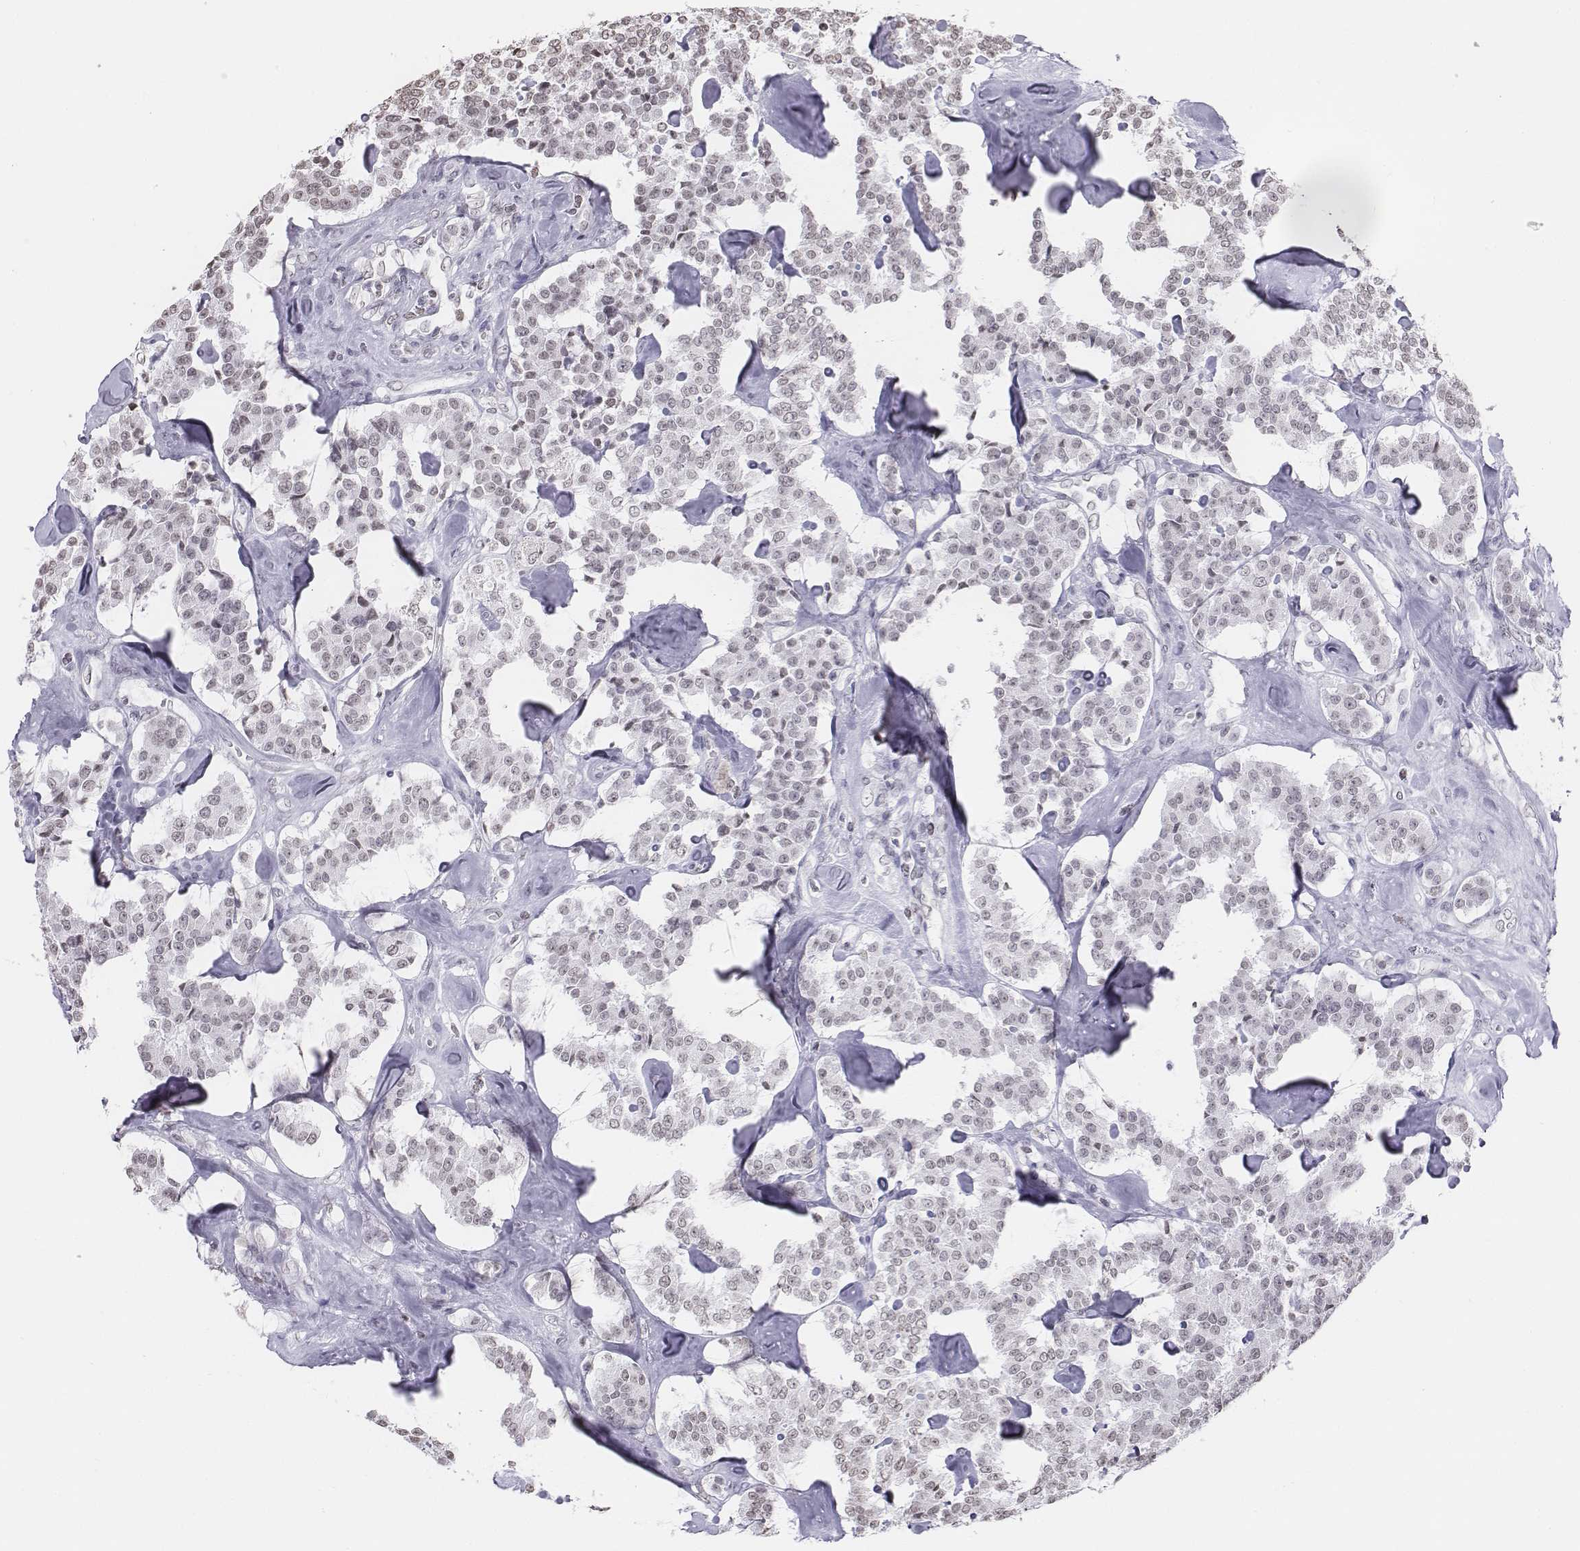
{"staining": {"intensity": "weak", "quantity": "<25%", "location": "nuclear"}, "tissue": "carcinoid", "cell_type": "Tumor cells", "image_type": "cancer", "snomed": [{"axis": "morphology", "description": "Carcinoid, malignant, NOS"}, {"axis": "topography", "description": "Pancreas"}], "caption": "Tumor cells are negative for brown protein staining in malignant carcinoid.", "gene": "BARHL1", "patient": {"sex": "male", "age": 41}}